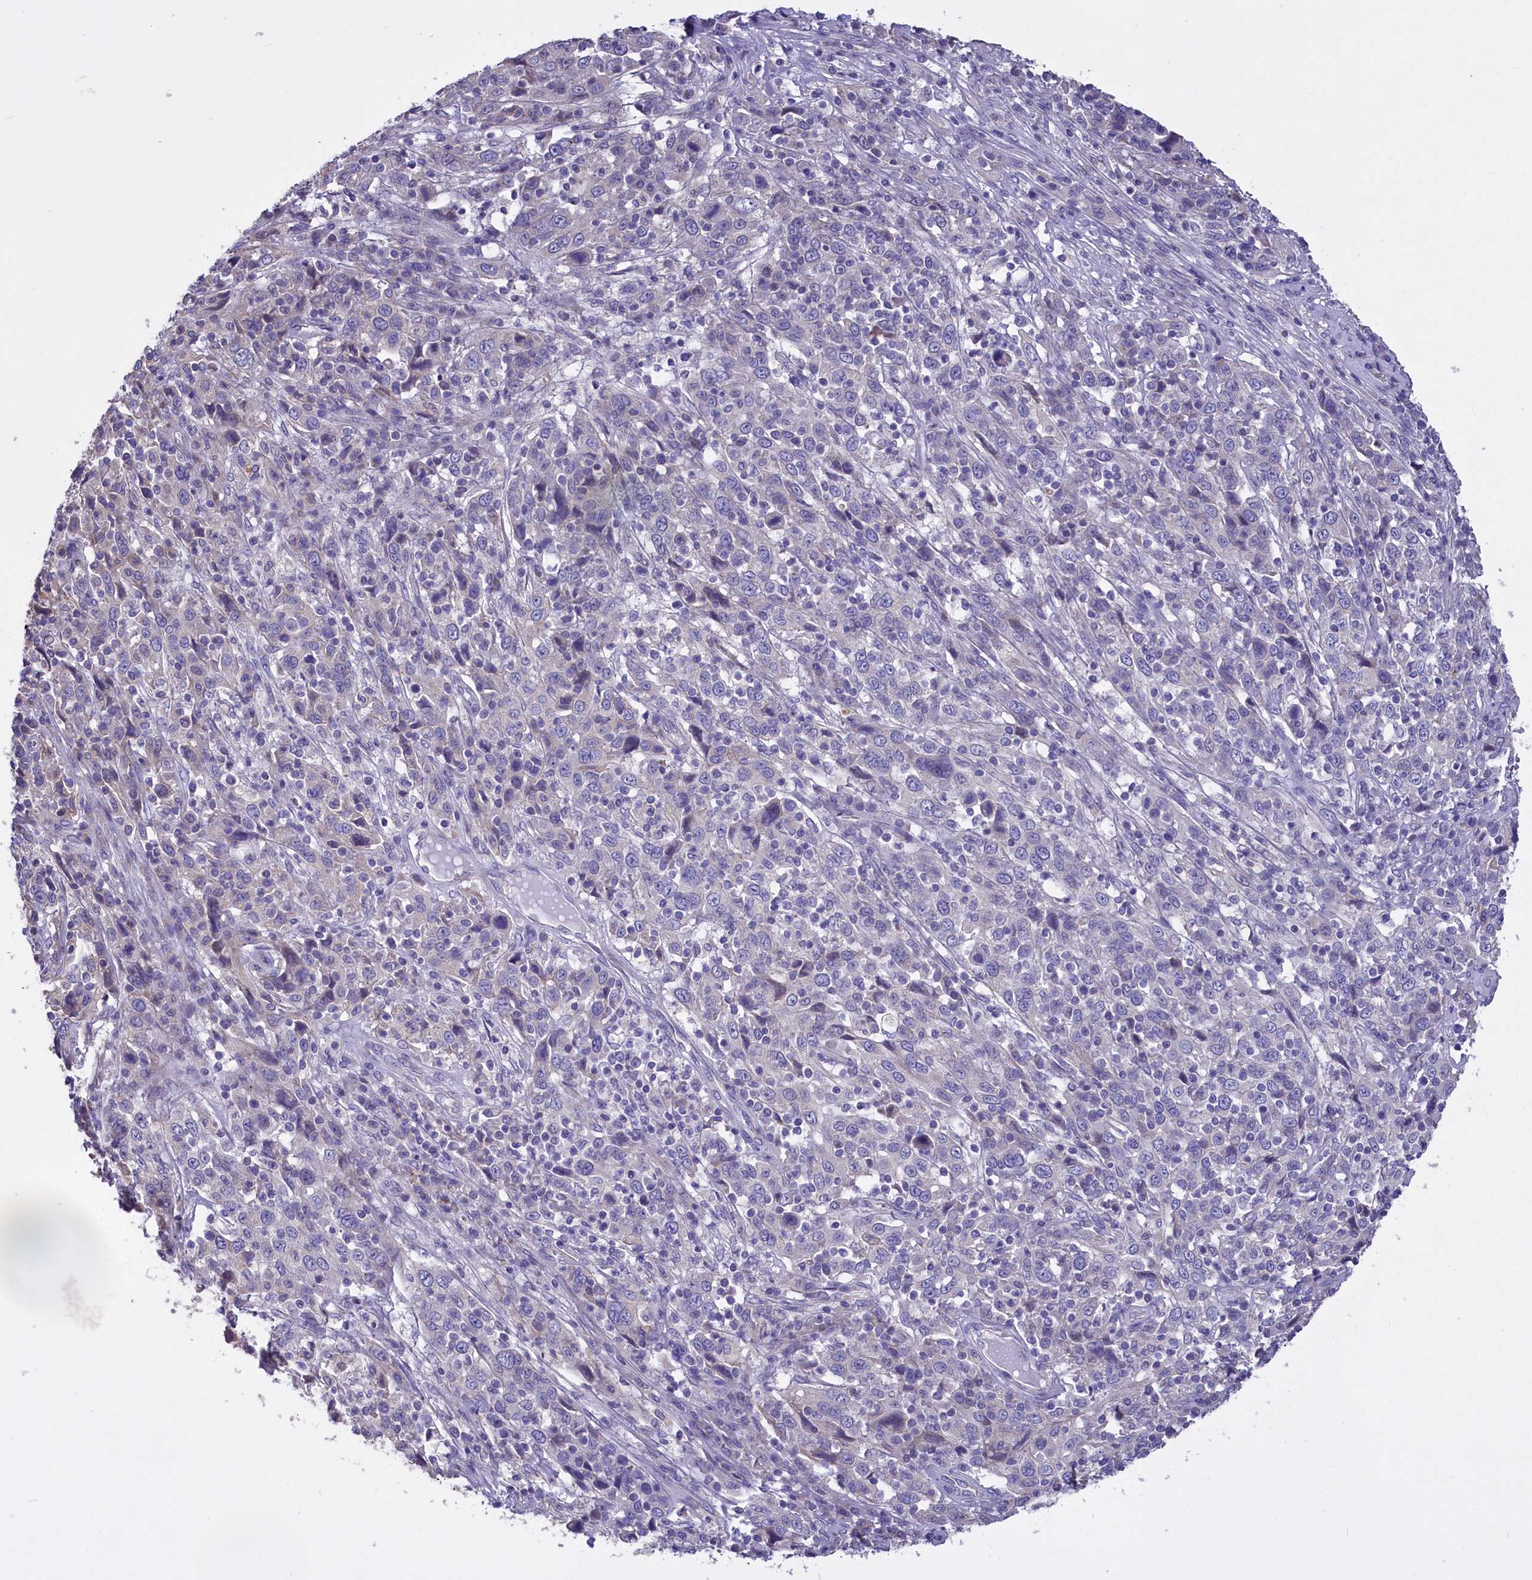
{"staining": {"intensity": "negative", "quantity": "none", "location": "none"}, "tissue": "cervical cancer", "cell_type": "Tumor cells", "image_type": "cancer", "snomed": [{"axis": "morphology", "description": "Squamous cell carcinoma, NOS"}, {"axis": "topography", "description": "Cervix"}], "caption": "This is a histopathology image of immunohistochemistry staining of squamous cell carcinoma (cervical), which shows no positivity in tumor cells. (Brightfield microscopy of DAB IHC at high magnification).", "gene": "CYP2U1", "patient": {"sex": "female", "age": 46}}